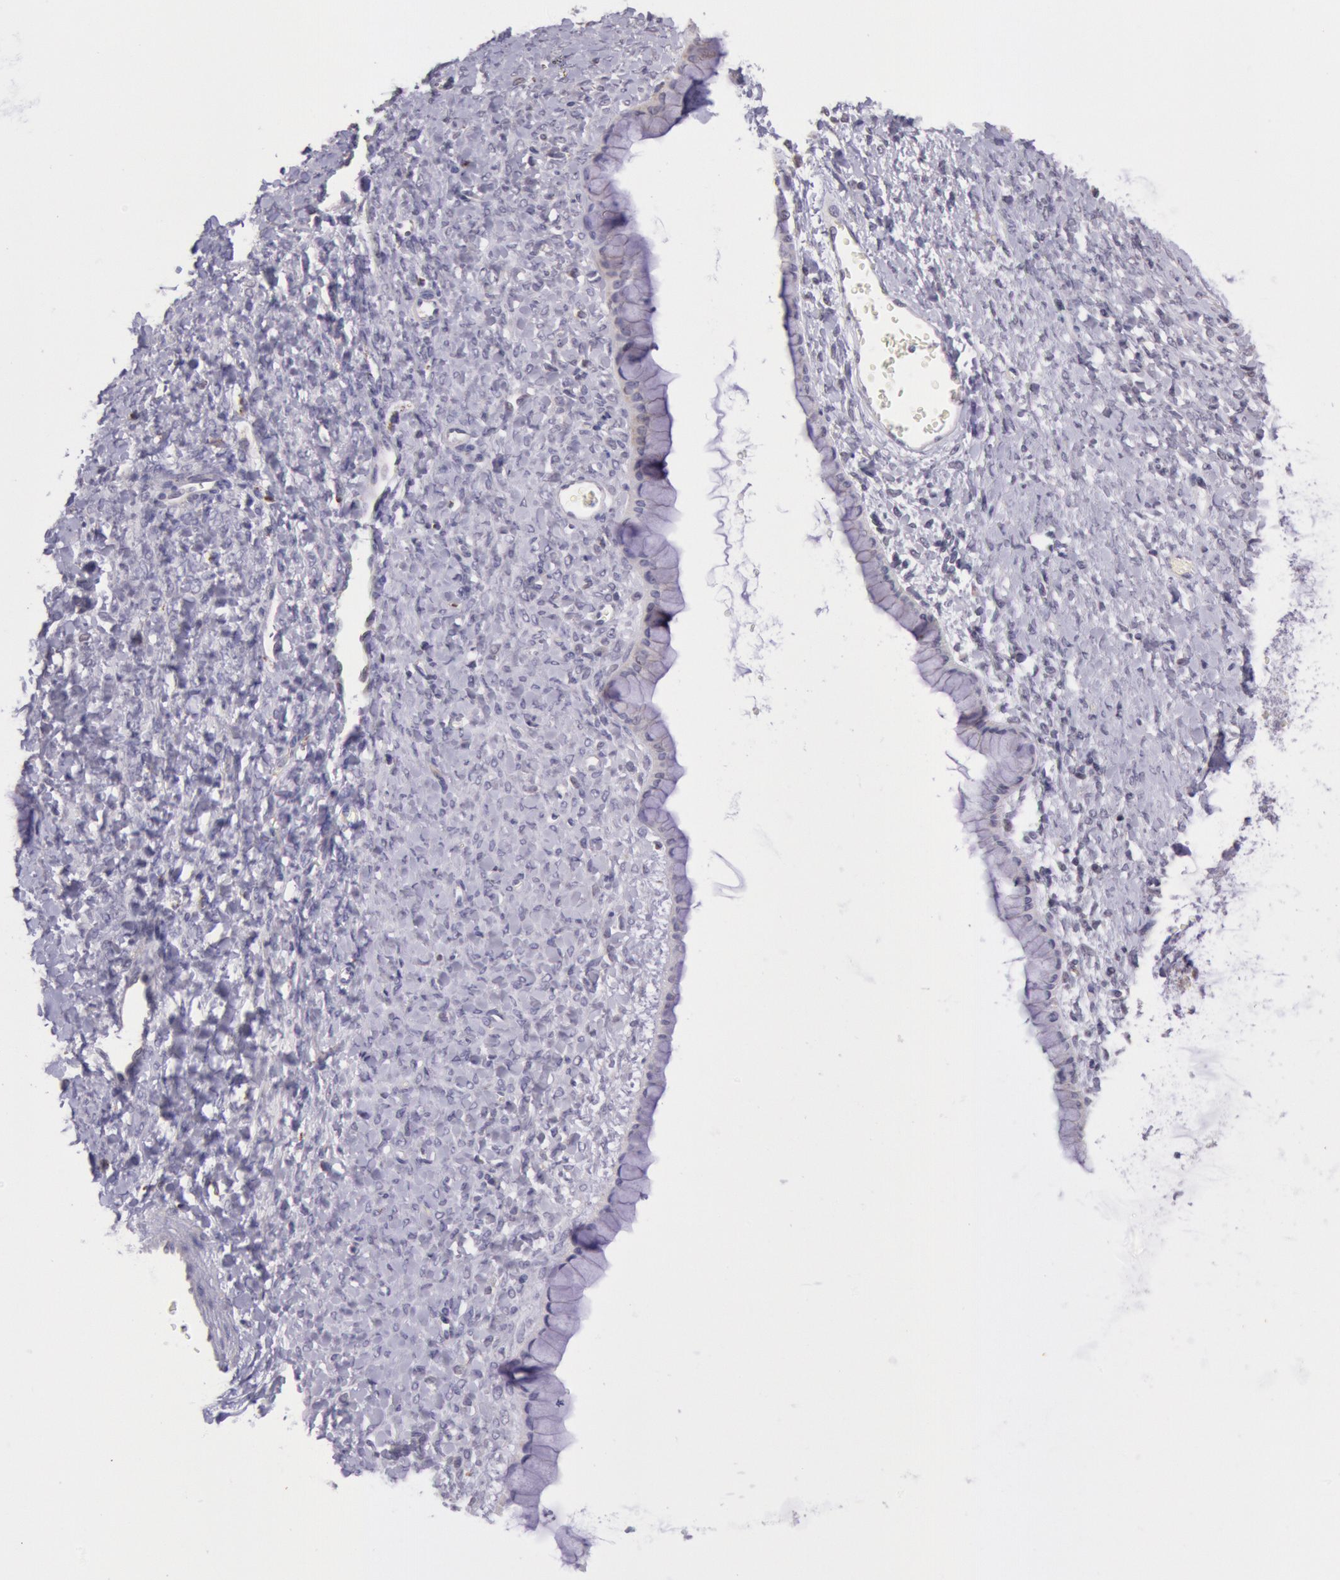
{"staining": {"intensity": "negative", "quantity": "none", "location": "none"}, "tissue": "ovarian cancer", "cell_type": "Tumor cells", "image_type": "cancer", "snomed": [{"axis": "morphology", "description": "Cystadenocarcinoma, mucinous, NOS"}, {"axis": "topography", "description": "Ovary"}], "caption": "This is an IHC image of human ovarian cancer. There is no expression in tumor cells.", "gene": "FRMD6", "patient": {"sex": "female", "age": 25}}